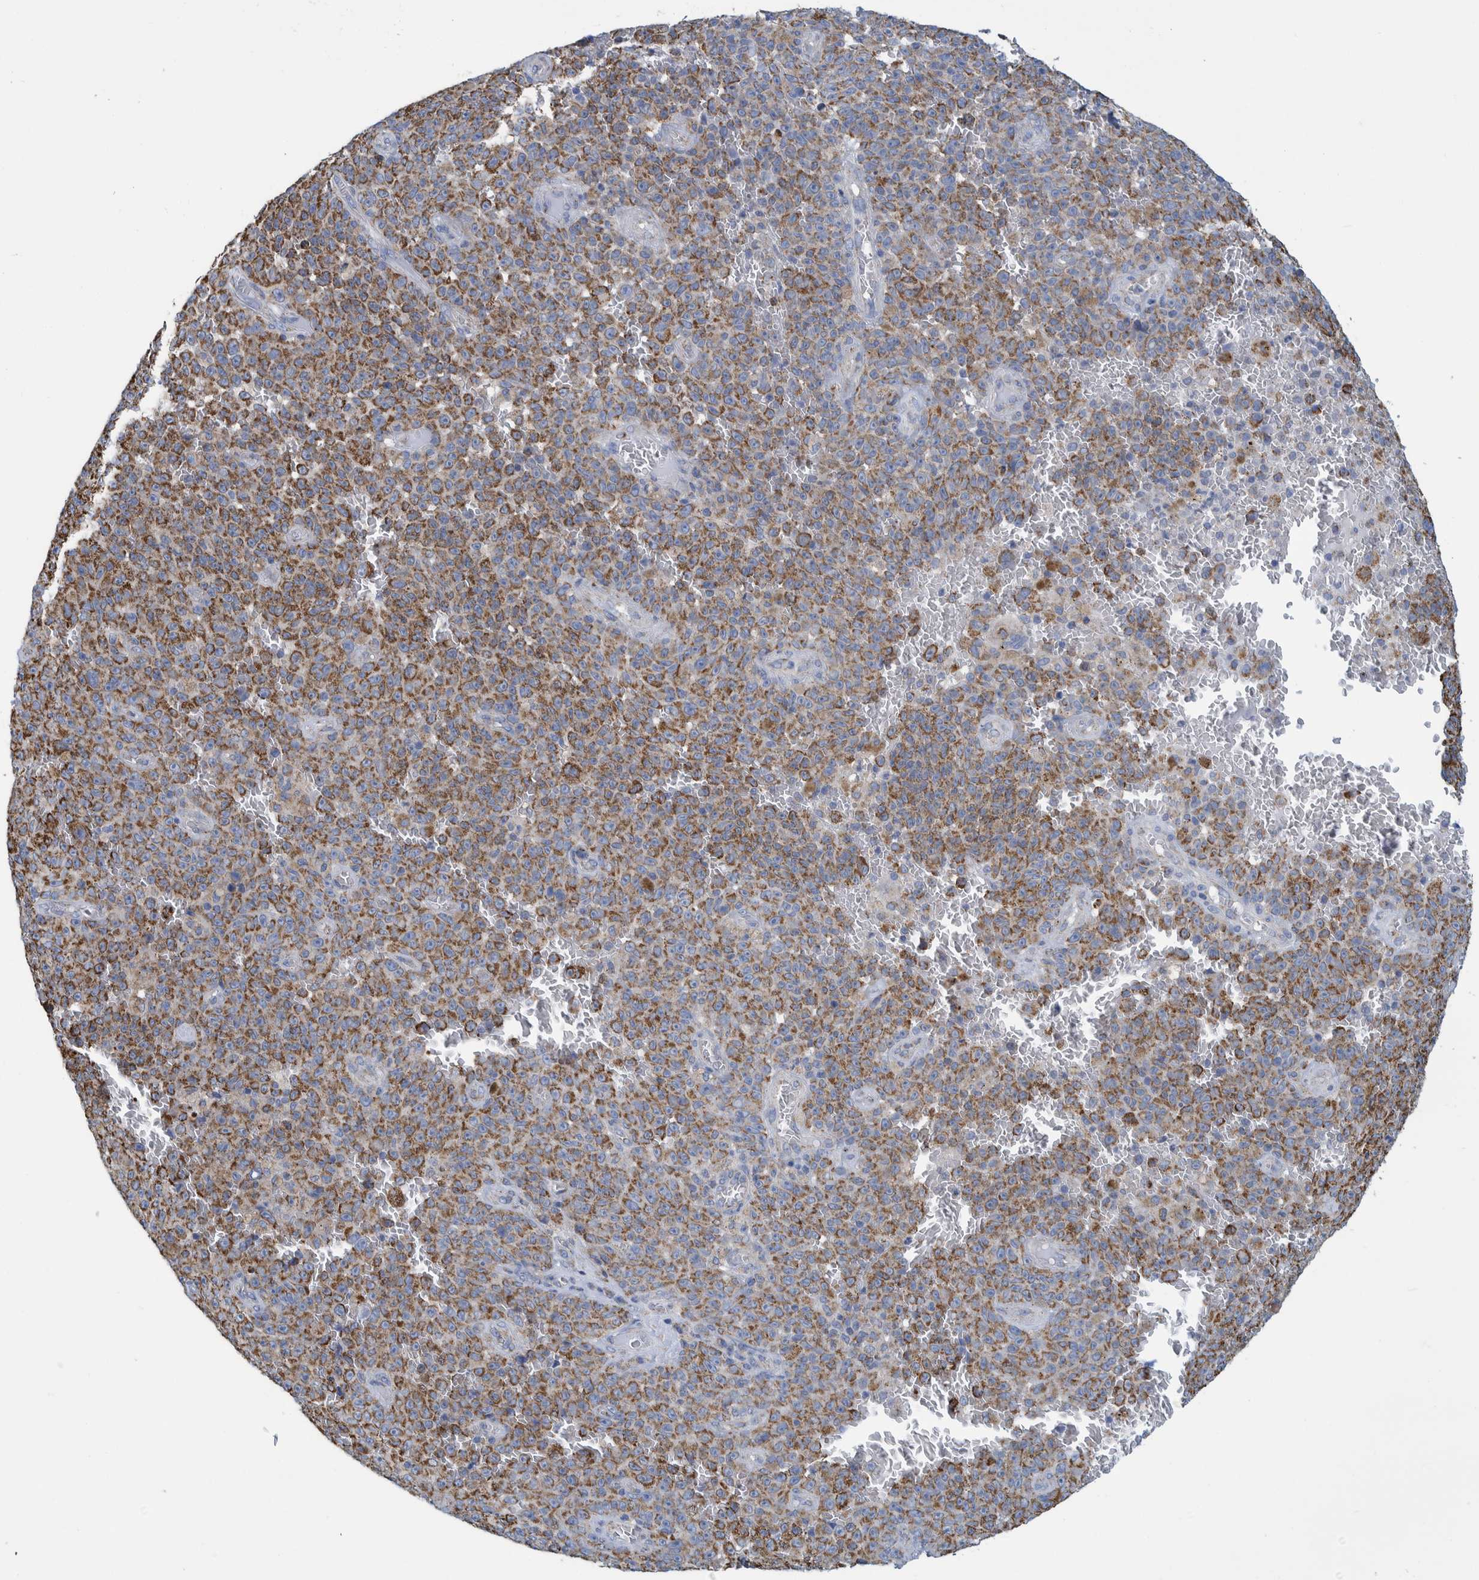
{"staining": {"intensity": "strong", "quantity": "25%-75%", "location": "cytoplasmic/membranous"}, "tissue": "melanoma", "cell_type": "Tumor cells", "image_type": "cancer", "snomed": [{"axis": "morphology", "description": "Malignant melanoma, NOS"}, {"axis": "topography", "description": "Skin"}], "caption": "Strong cytoplasmic/membranous staining is seen in approximately 25%-75% of tumor cells in melanoma.", "gene": "MRPS7", "patient": {"sex": "female", "age": 82}}